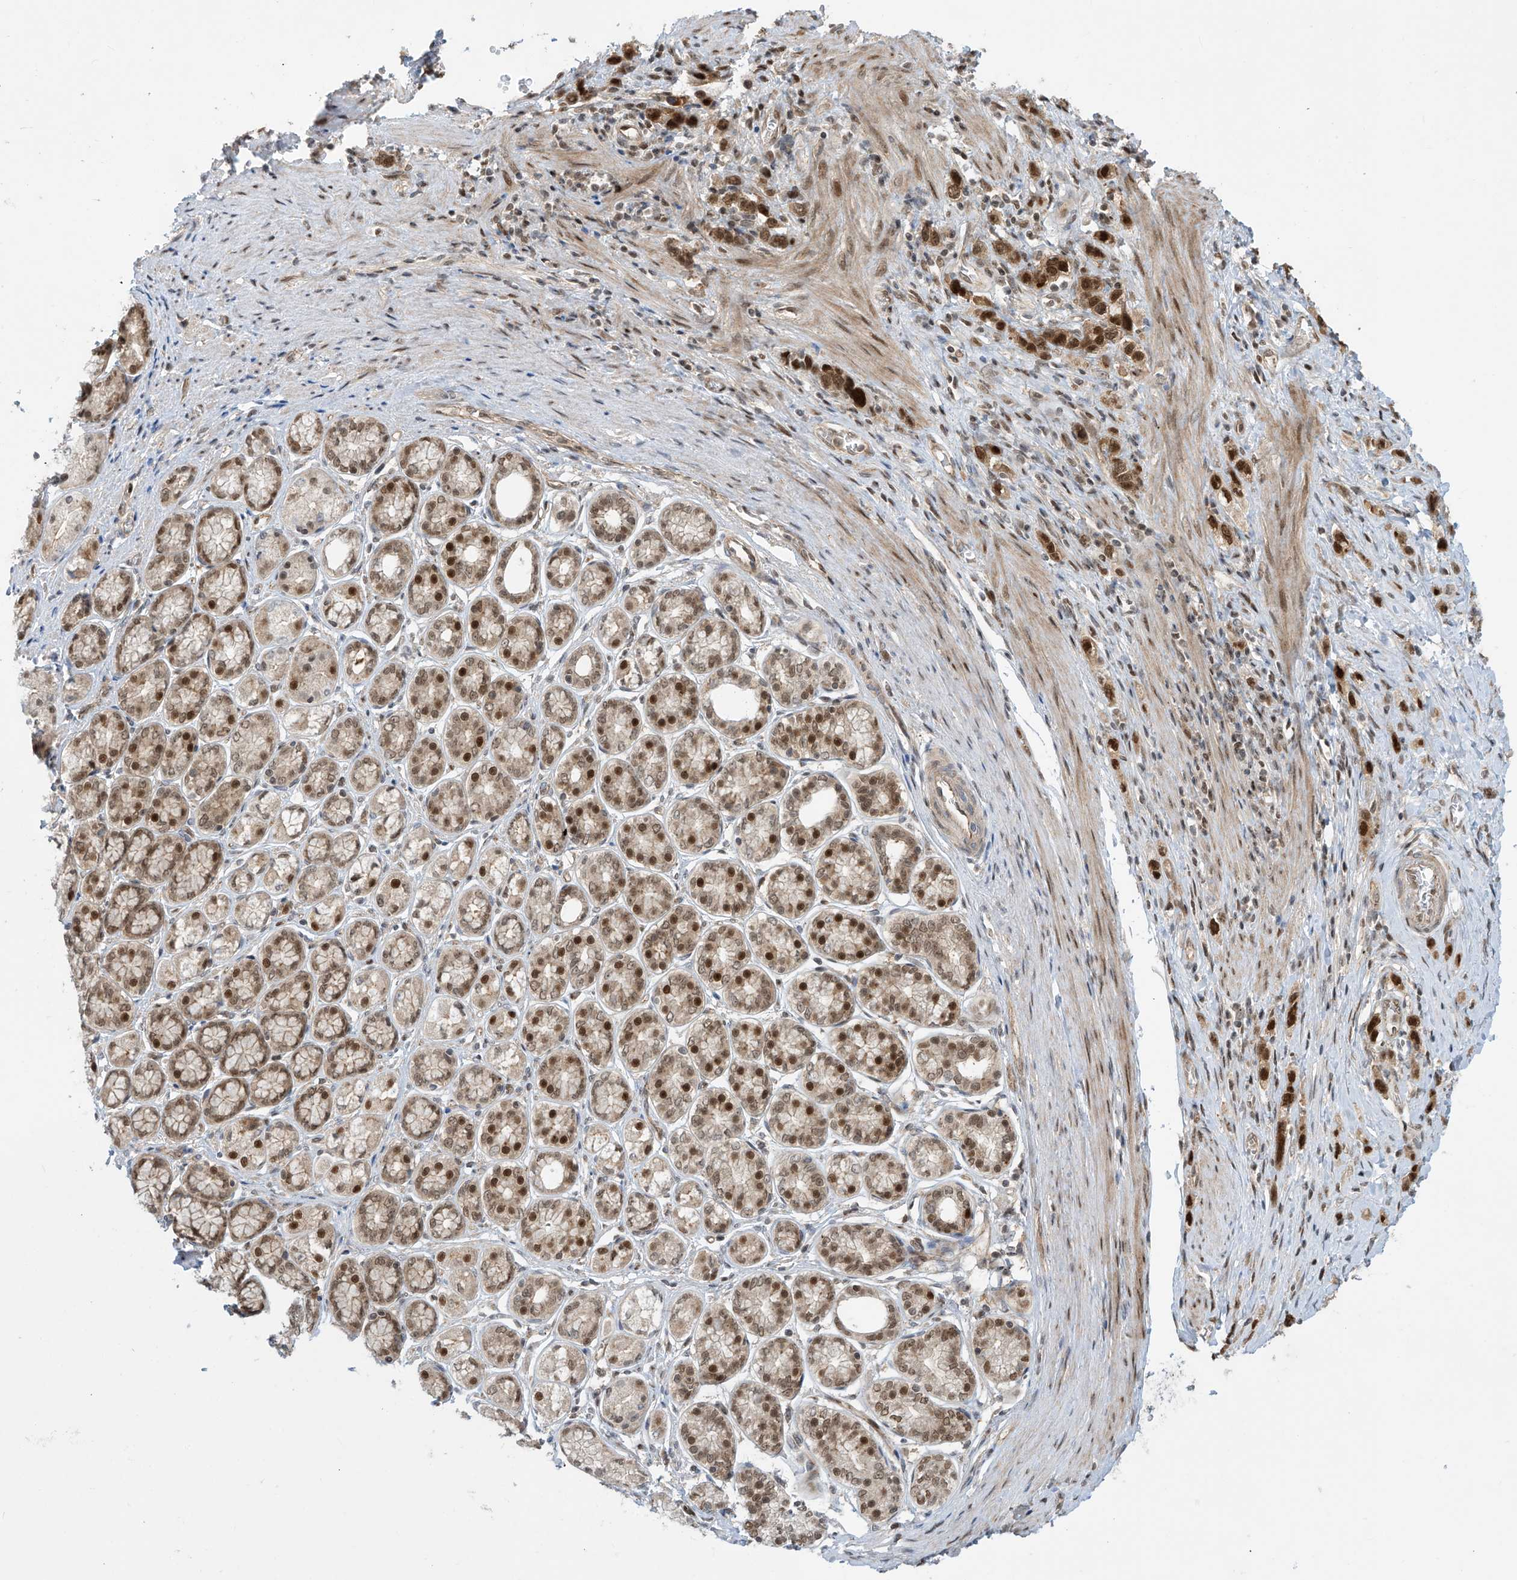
{"staining": {"intensity": "strong", "quantity": ">75%", "location": "nuclear"}, "tissue": "stomach cancer", "cell_type": "Tumor cells", "image_type": "cancer", "snomed": [{"axis": "morphology", "description": "Normal tissue, NOS"}, {"axis": "morphology", "description": "Adenocarcinoma, NOS"}, {"axis": "topography", "description": "Stomach, upper"}, {"axis": "topography", "description": "Stomach"}], "caption": "Stomach cancer (adenocarcinoma) tissue displays strong nuclear expression in approximately >75% of tumor cells, visualized by immunohistochemistry.", "gene": "LAGE3", "patient": {"sex": "female", "age": 65}}